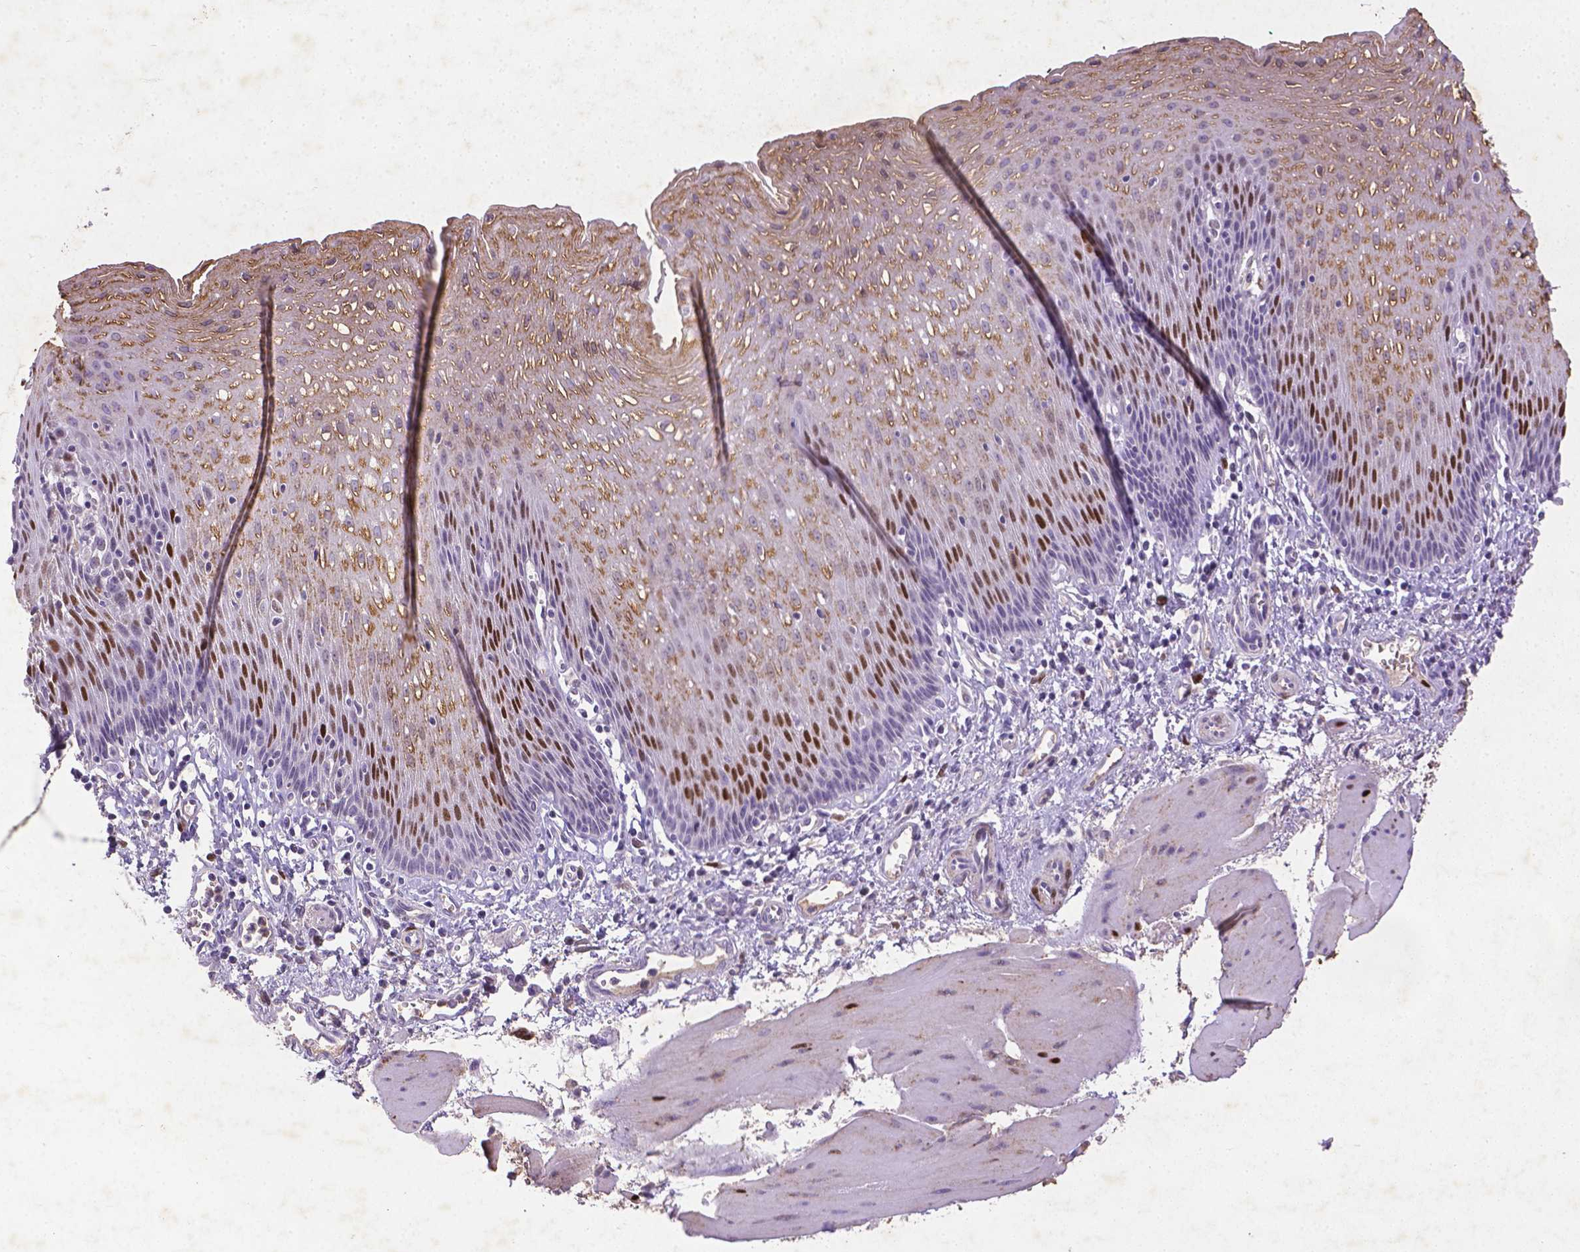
{"staining": {"intensity": "strong", "quantity": "<25%", "location": "cytoplasmic/membranous,nuclear"}, "tissue": "esophagus", "cell_type": "Squamous epithelial cells", "image_type": "normal", "snomed": [{"axis": "morphology", "description": "Normal tissue, NOS"}, {"axis": "topography", "description": "Esophagus"}], "caption": "Protein expression analysis of unremarkable human esophagus reveals strong cytoplasmic/membranous,nuclear positivity in approximately <25% of squamous epithelial cells.", "gene": "CDKN1A", "patient": {"sex": "female", "age": 64}}